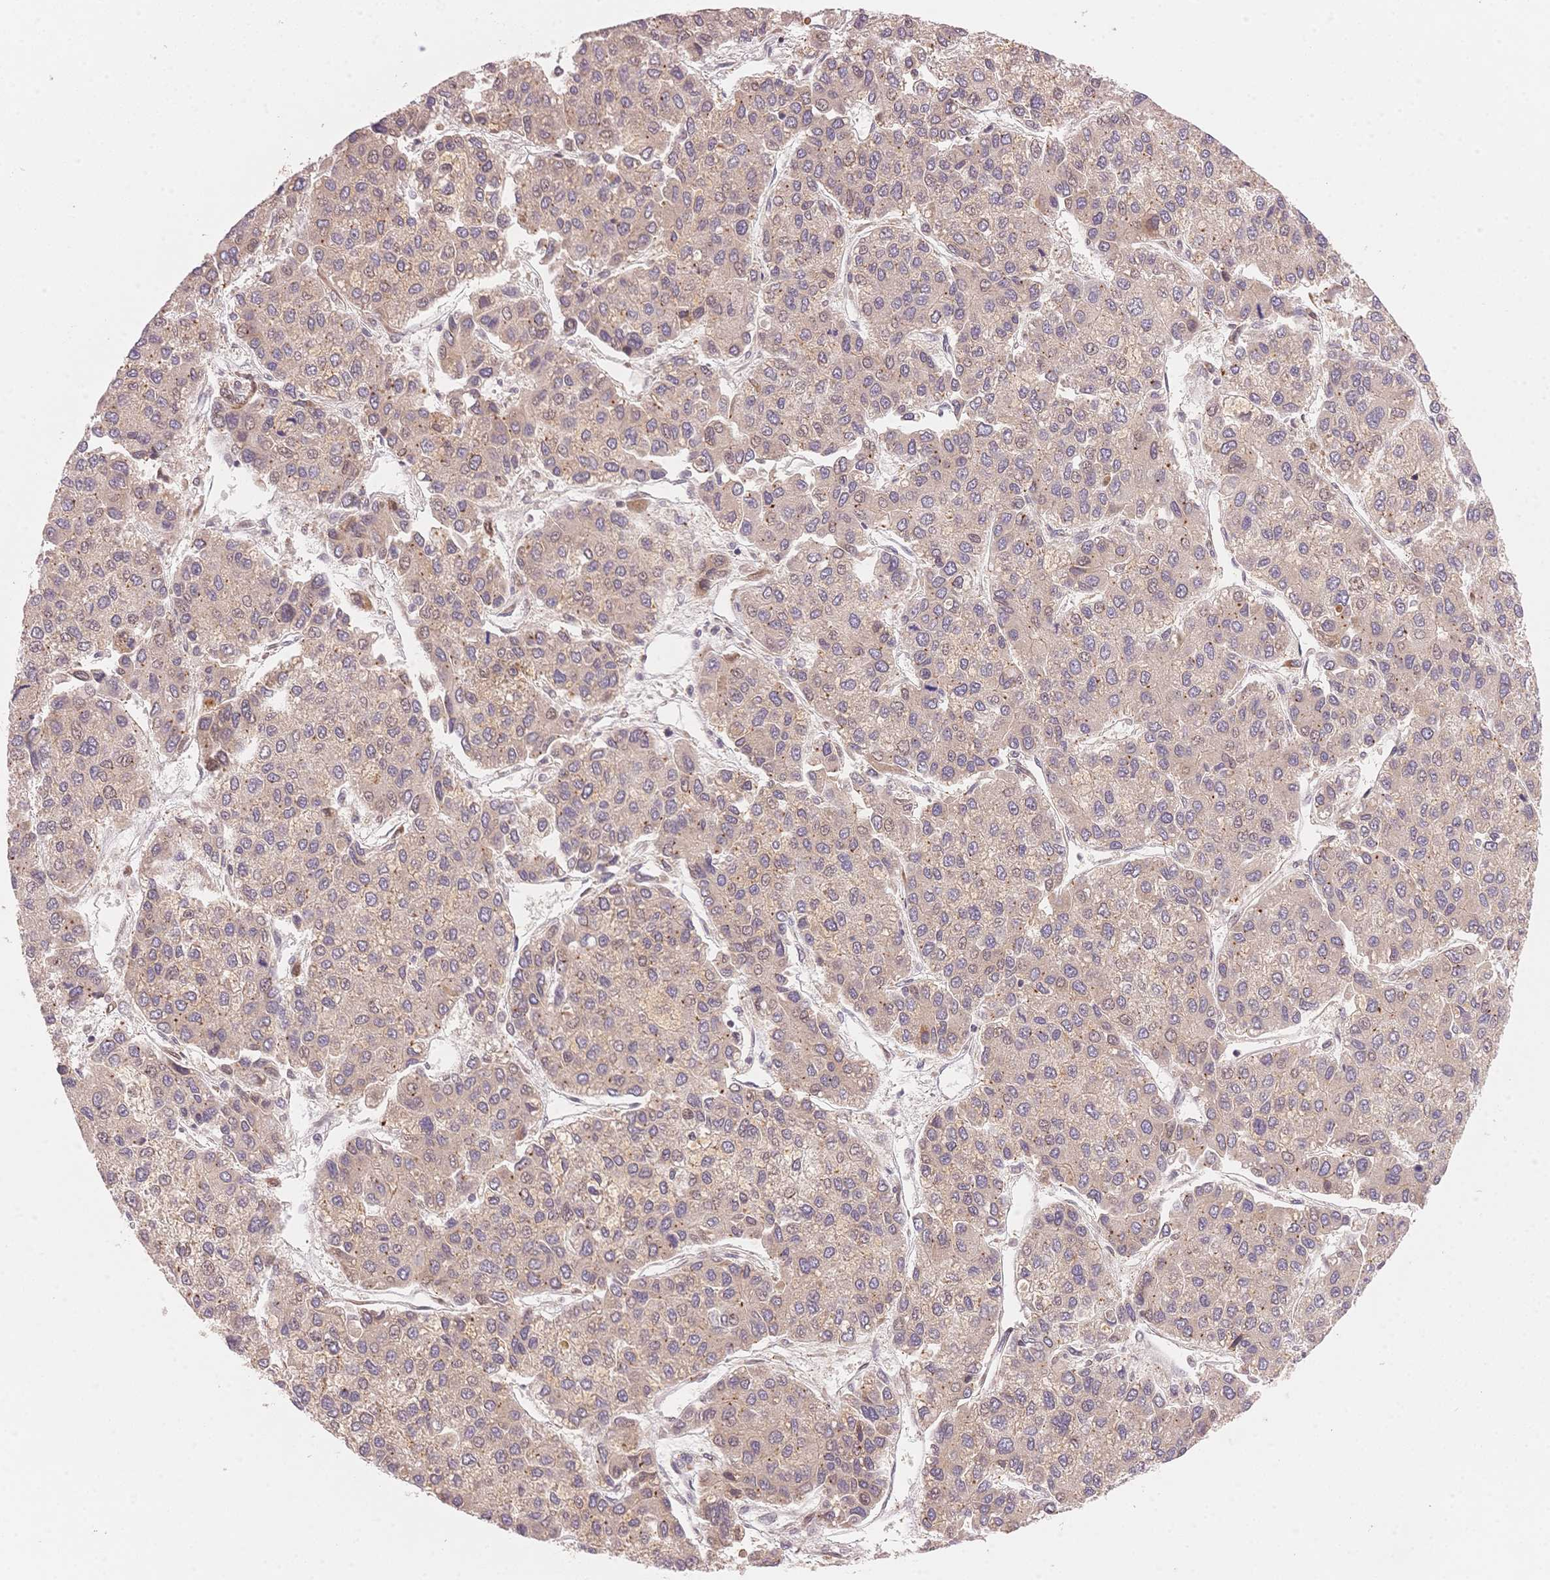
{"staining": {"intensity": "negative", "quantity": "none", "location": "none"}, "tissue": "liver cancer", "cell_type": "Tumor cells", "image_type": "cancer", "snomed": [{"axis": "morphology", "description": "Carcinoma, Hepatocellular, NOS"}, {"axis": "topography", "description": "Liver"}], "caption": "Human liver hepatocellular carcinoma stained for a protein using immunohistochemistry demonstrates no staining in tumor cells.", "gene": "STK39", "patient": {"sex": "female", "age": 66}}